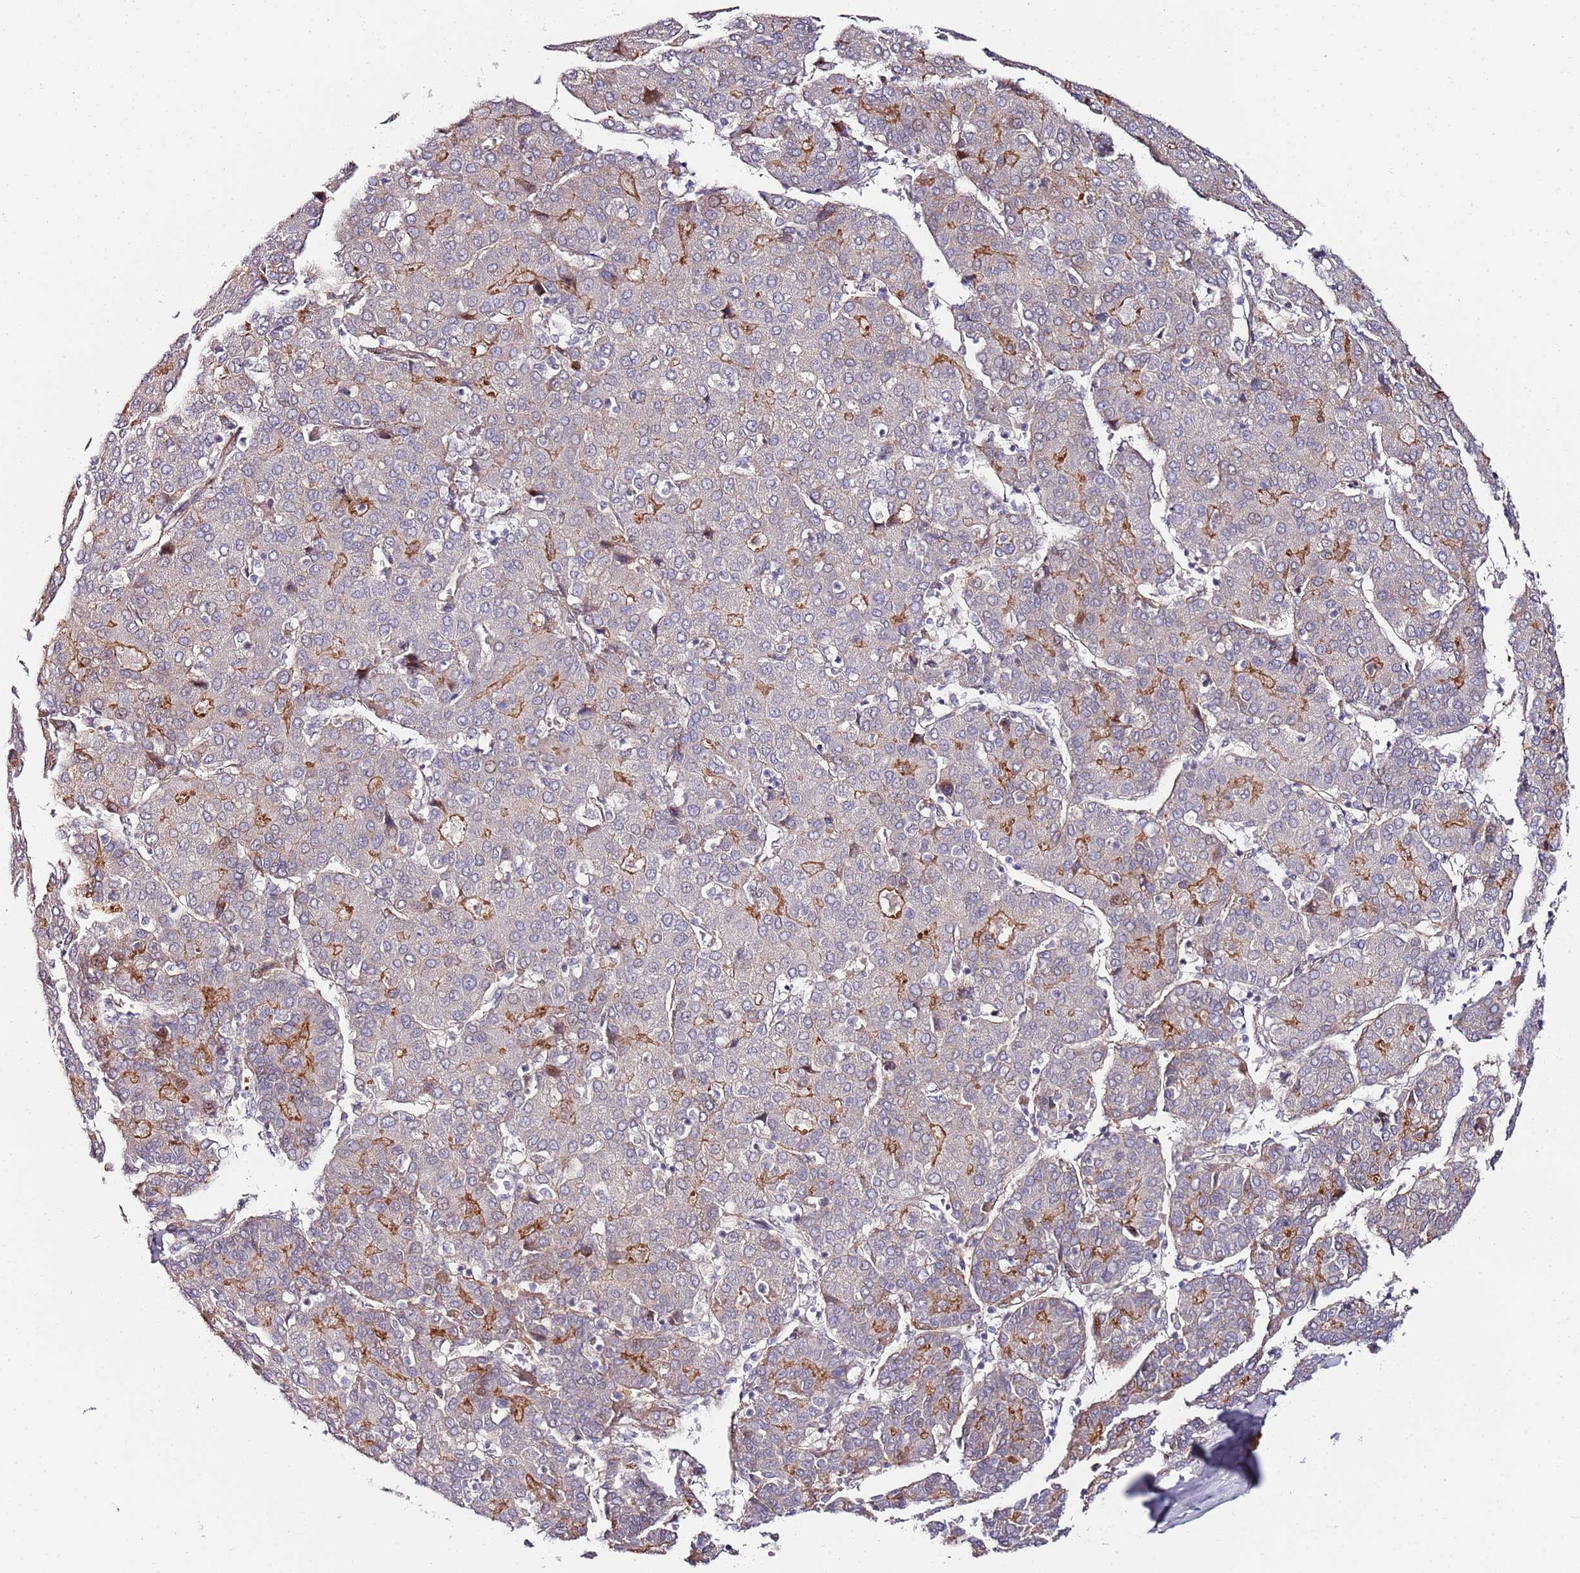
{"staining": {"intensity": "moderate", "quantity": "<25%", "location": "cytoplasmic/membranous"}, "tissue": "liver cancer", "cell_type": "Tumor cells", "image_type": "cancer", "snomed": [{"axis": "morphology", "description": "Carcinoma, Hepatocellular, NOS"}, {"axis": "topography", "description": "Liver"}], "caption": "This is a photomicrograph of immunohistochemistry (IHC) staining of liver cancer, which shows moderate positivity in the cytoplasmic/membranous of tumor cells.", "gene": "DUSP28", "patient": {"sex": "male", "age": 65}}